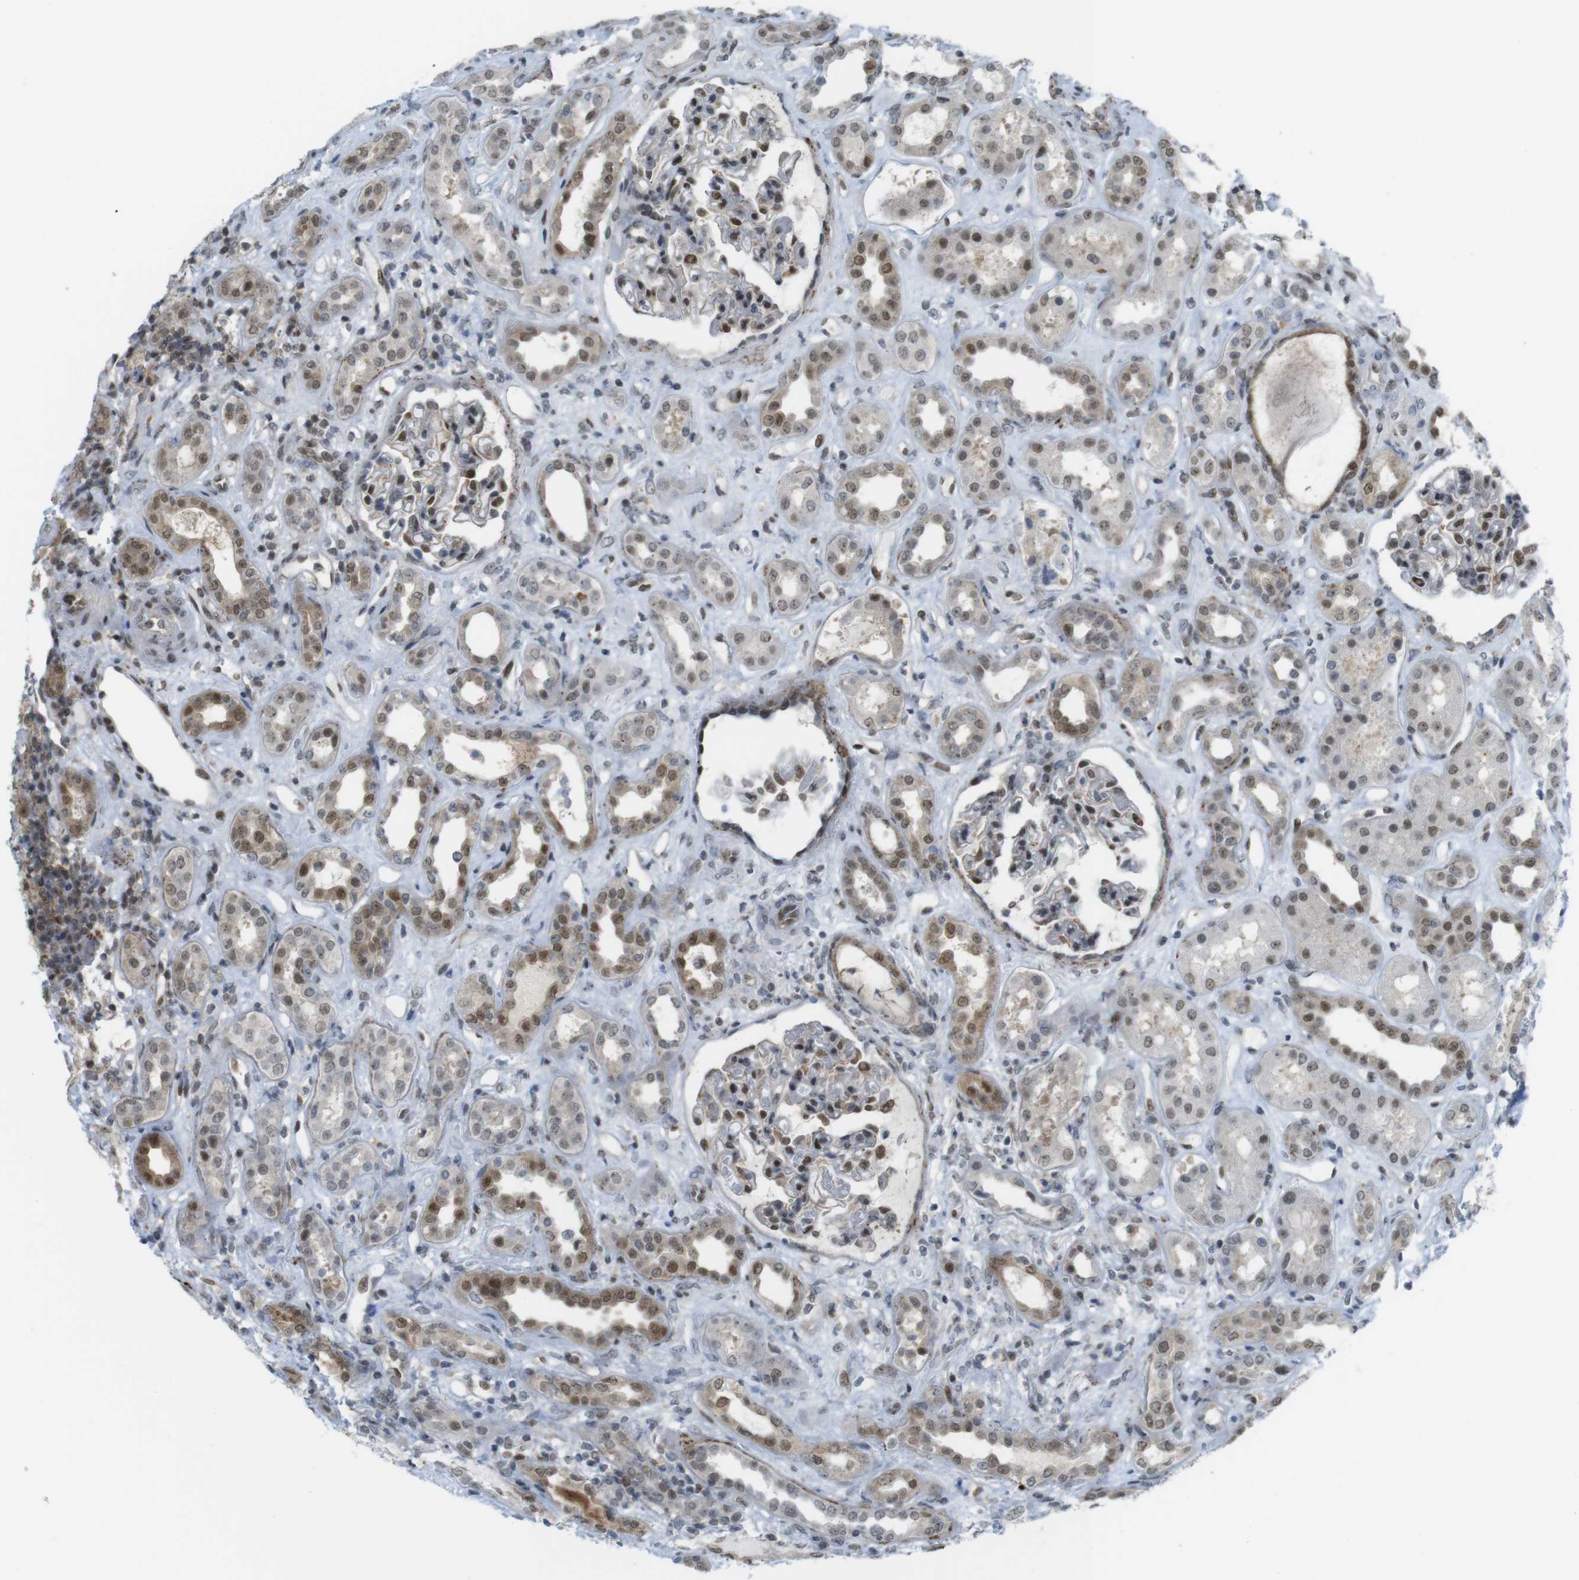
{"staining": {"intensity": "moderate", "quantity": ">75%", "location": "nuclear"}, "tissue": "kidney", "cell_type": "Cells in glomeruli", "image_type": "normal", "snomed": [{"axis": "morphology", "description": "Normal tissue, NOS"}, {"axis": "topography", "description": "Kidney"}], "caption": "Immunohistochemistry (IHC) (DAB (3,3'-diaminobenzidine)) staining of benign human kidney demonstrates moderate nuclear protein expression in about >75% of cells in glomeruli.", "gene": "UBB", "patient": {"sex": "male", "age": 59}}